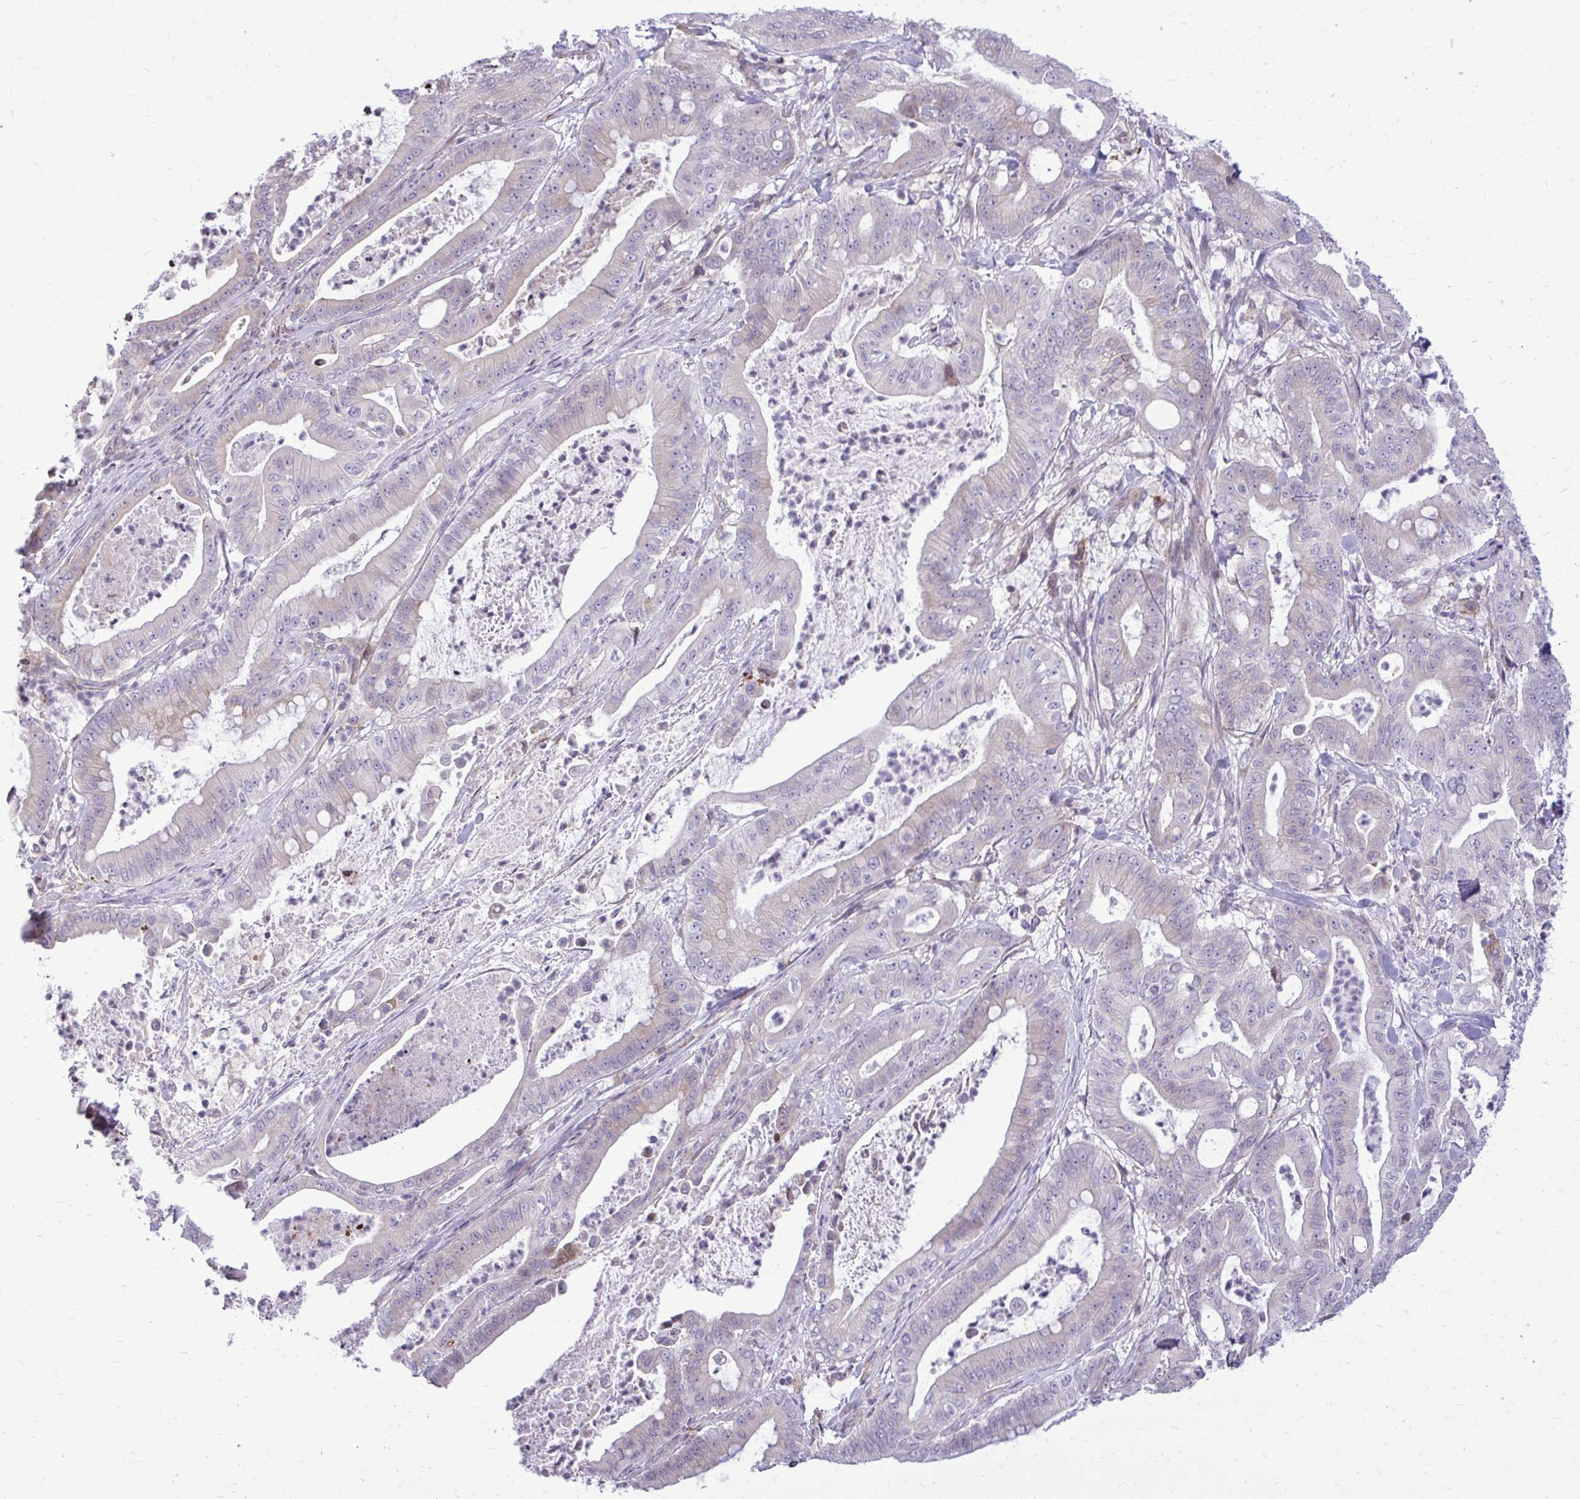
{"staining": {"intensity": "negative", "quantity": "none", "location": "none"}, "tissue": "pancreatic cancer", "cell_type": "Tumor cells", "image_type": "cancer", "snomed": [{"axis": "morphology", "description": "Adenocarcinoma, NOS"}, {"axis": "topography", "description": "Pancreas"}], "caption": "Tumor cells show no significant protein expression in pancreatic cancer (adenocarcinoma). Nuclei are stained in blue.", "gene": "METTL9", "patient": {"sex": "male", "age": 71}}